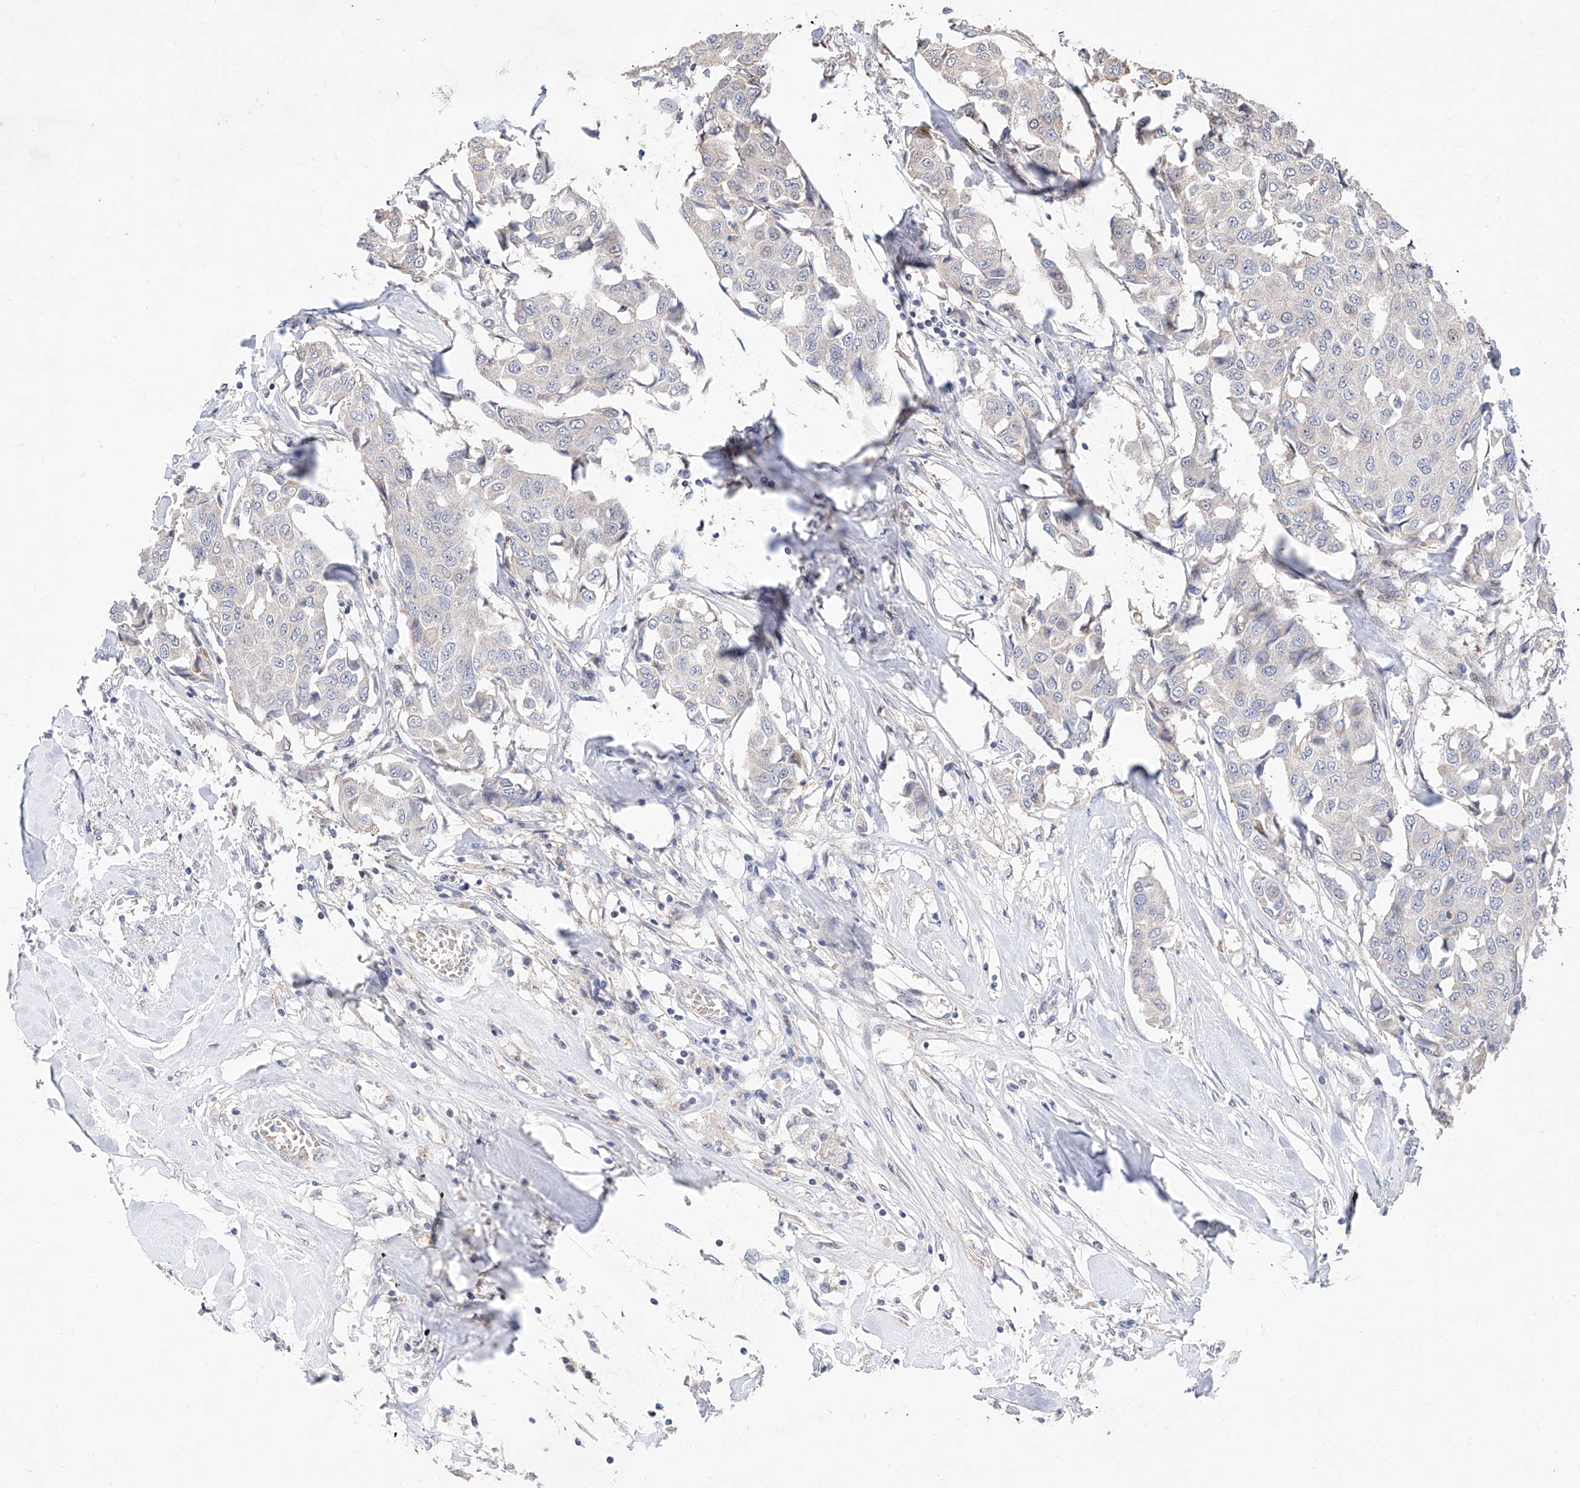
{"staining": {"intensity": "negative", "quantity": "none", "location": "none"}, "tissue": "breast cancer", "cell_type": "Tumor cells", "image_type": "cancer", "snomed": [{"axis": "morphology", "description": "Duct carcinoma"}, {"axis": "topography", "description": "Breast"}], "caption": "Breast cancer (infiltrating ductal carcinoma) stained for a protein using immunohistochemistry (IHC) shows no staining tumor cells.", "gene": "FUCA2", "patient": {"sex": "female", "age": 80}}